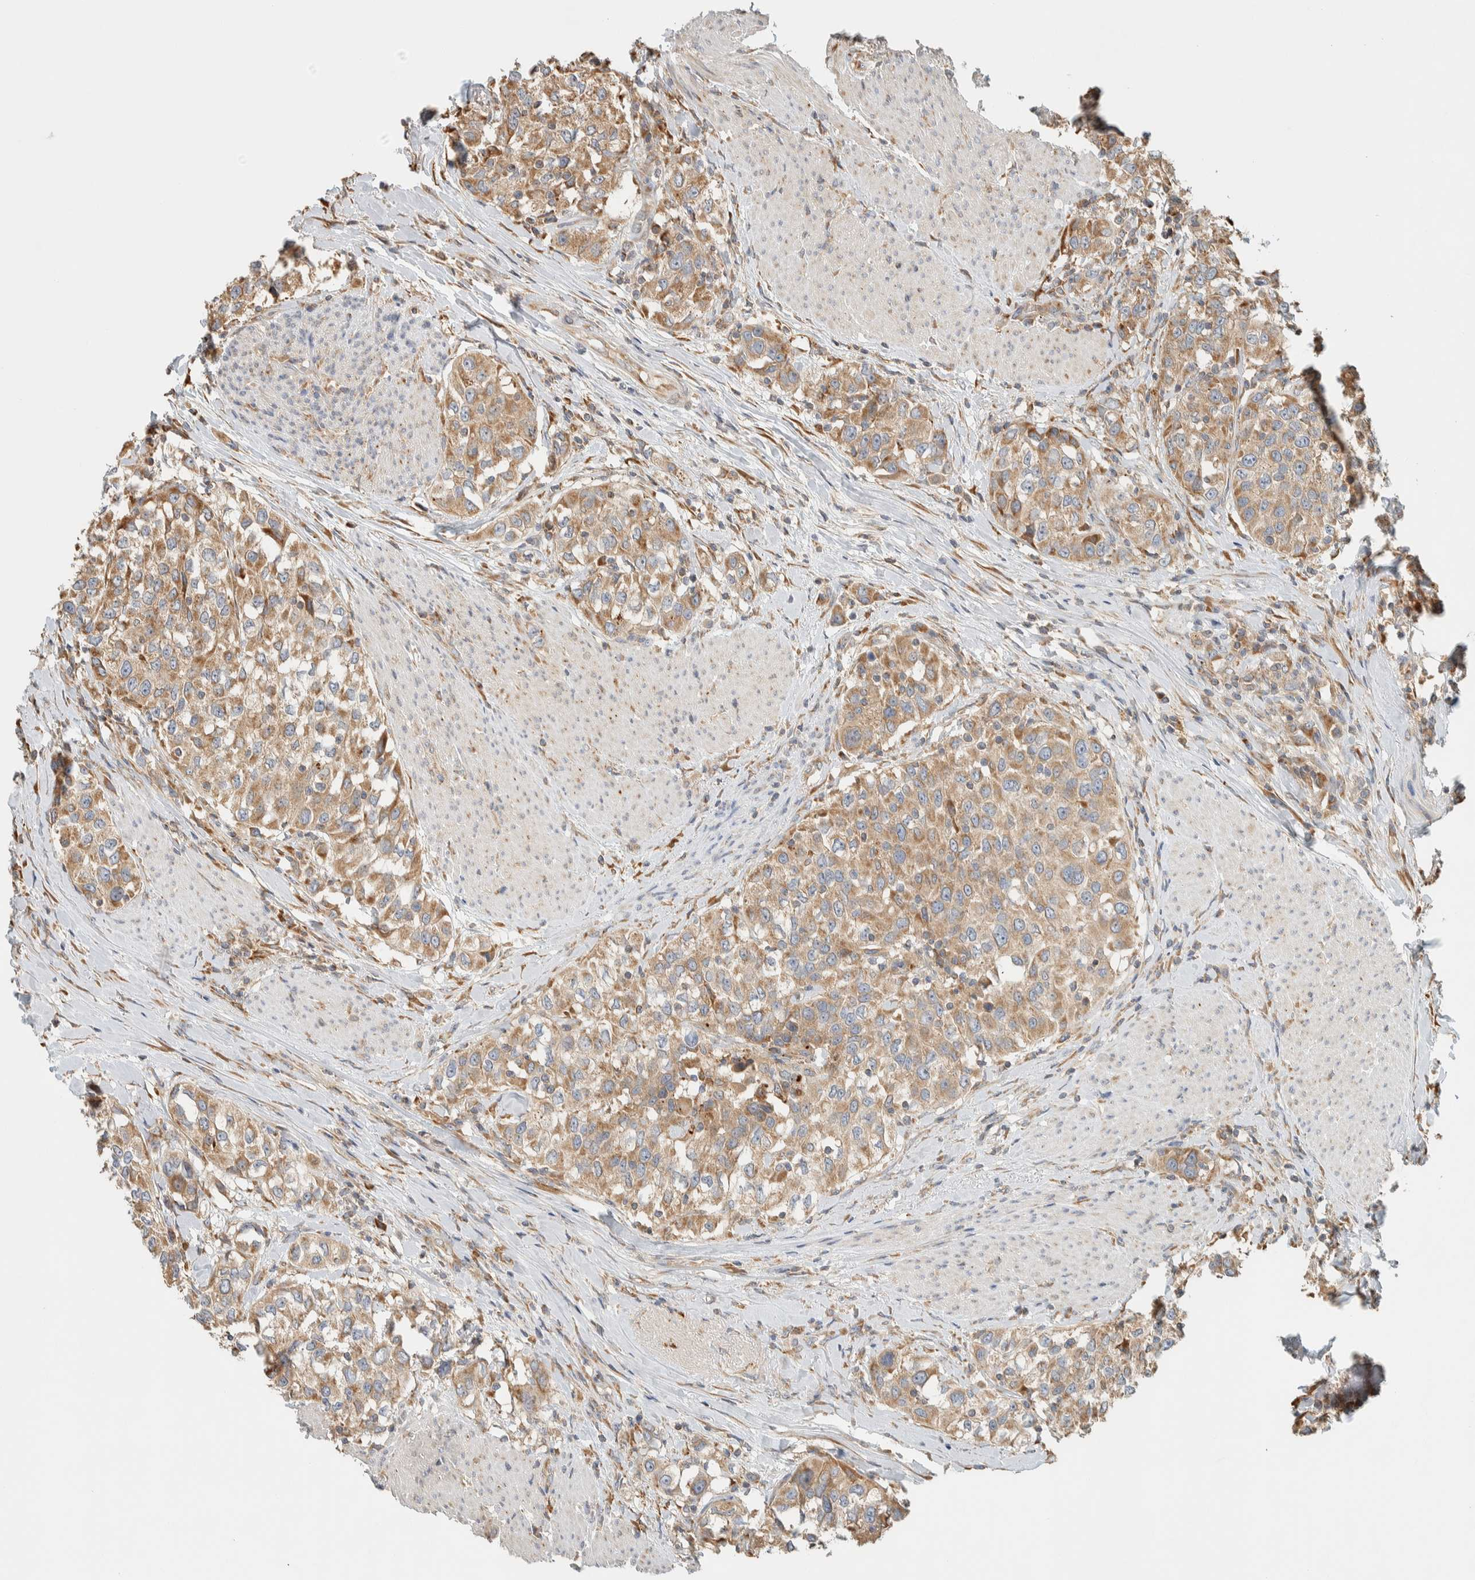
{"staining": {"intensity": "moderate", "quantity": ">75%", "location": "cytoplasmic/membranous"}, "tissue": "urothelial cancer", "cell_type": "Tumor cells", "image_type": "cancer", "snomed": [{"axis": "morphology", "description": "Urothelial carcinoma, High grade"}, {"axis": "topography", "description": "Urinary bladder"}], "caption": "The immunohistochemical stain labels moderate cytoplasmic/membranous staining in tumor cells of urothelial cancer tissue.", "gene": "RAB11FIP1", "patient": {"sex": "female", "age": 80}}